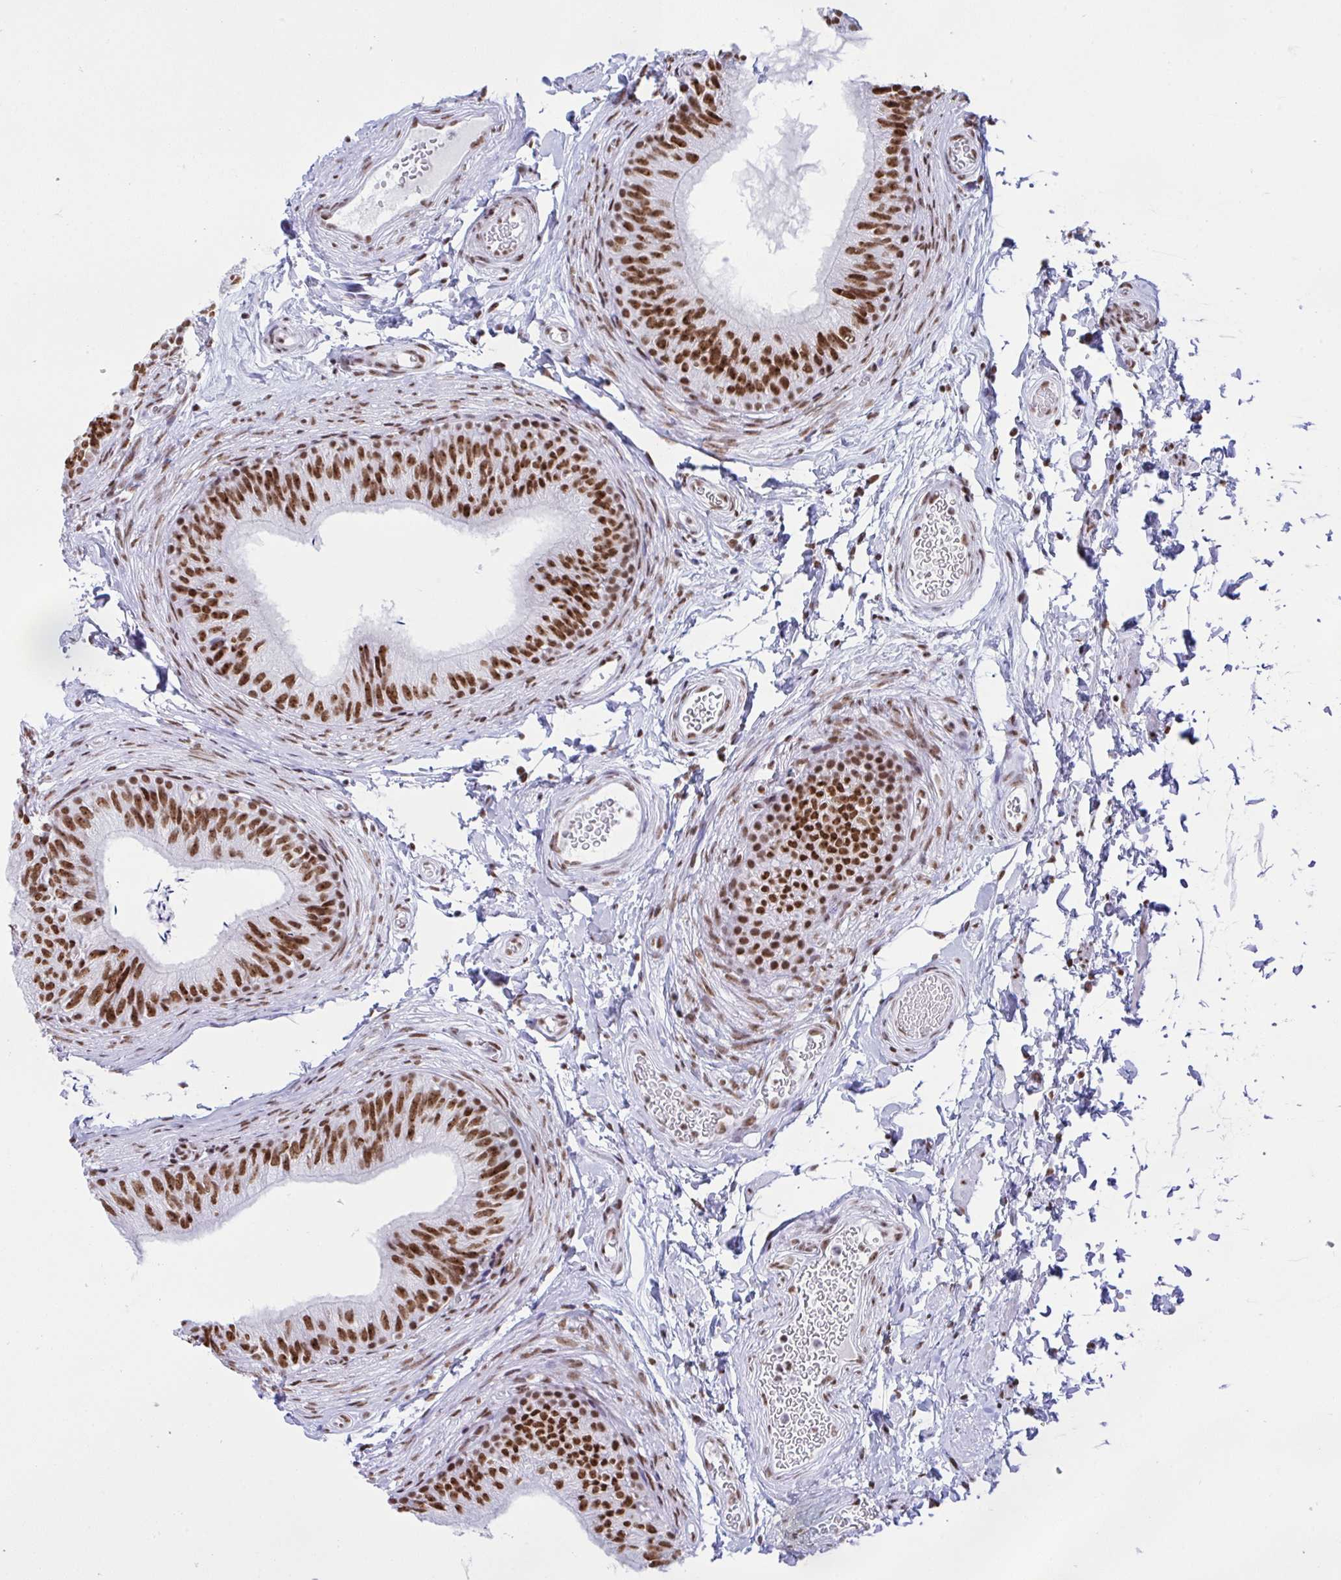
{"staining": {"intensity": "strong", "quantity": ">75%", "location": "nuclear"}, "tissue": "epididymis", "cell_type": "Glandular cells", "image_type": "normal", "snomed": [{"axis": "morphology", "description": "Normal tissue, NOS"}, {"axis": "topography", "description": "Epididymis, spermatic cord, NOS"}, {"axis": "topography", "description": "Epididymis"}, {"axis": "topography", "description": "Peripheral nerve tissue"}], "caption": "High-power microscopy captured an immunohistochemistry (IHC) histopathology image of unremarkable epididymis, revealing strong nuclear positivity in approximately >75% of glandular cells.", "gene": "DDX52", "patient": {"sex": "male", "age": 29}}